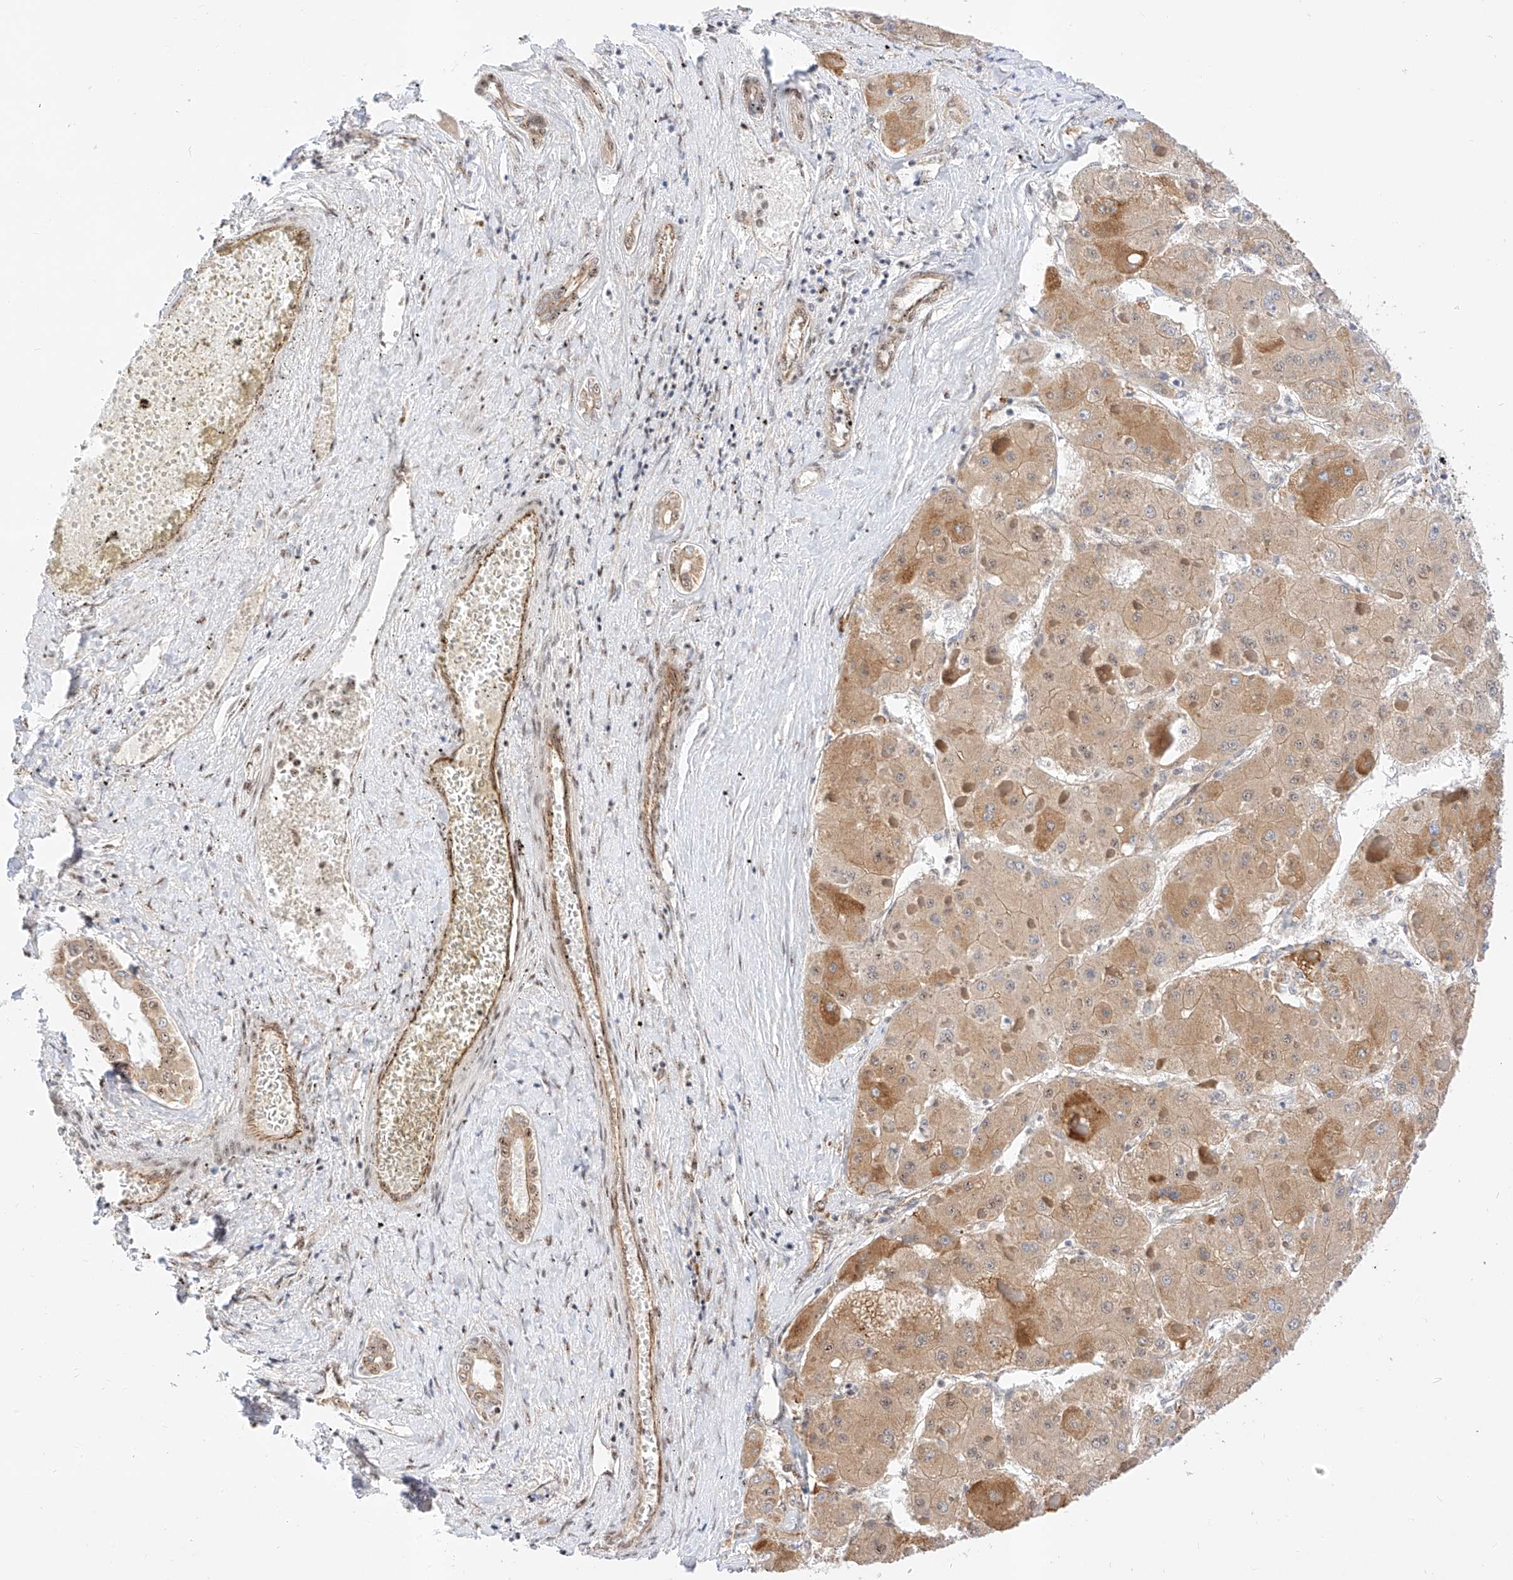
{"staining": {"intensity": "moderate", "quantity": "<25%", "location": "cytoplasmic/membranous"}, "tissue": "liver cancer", "cell_type": "Tumor cells", "image_type": "cancer", "snomed": [{"axis": "morphology", "description": "Carcinoma, Hepatocellular, NOS"}, {"axis": "topography", "description": "Liver"}], "caption": "Liver cancer stained with IHC shows moderate cytoplasmic/membranous expression in approximately <25% of tumor cells.", "gene": "ATXN7L2", "patient": {"sex": "female", "age": 73}}